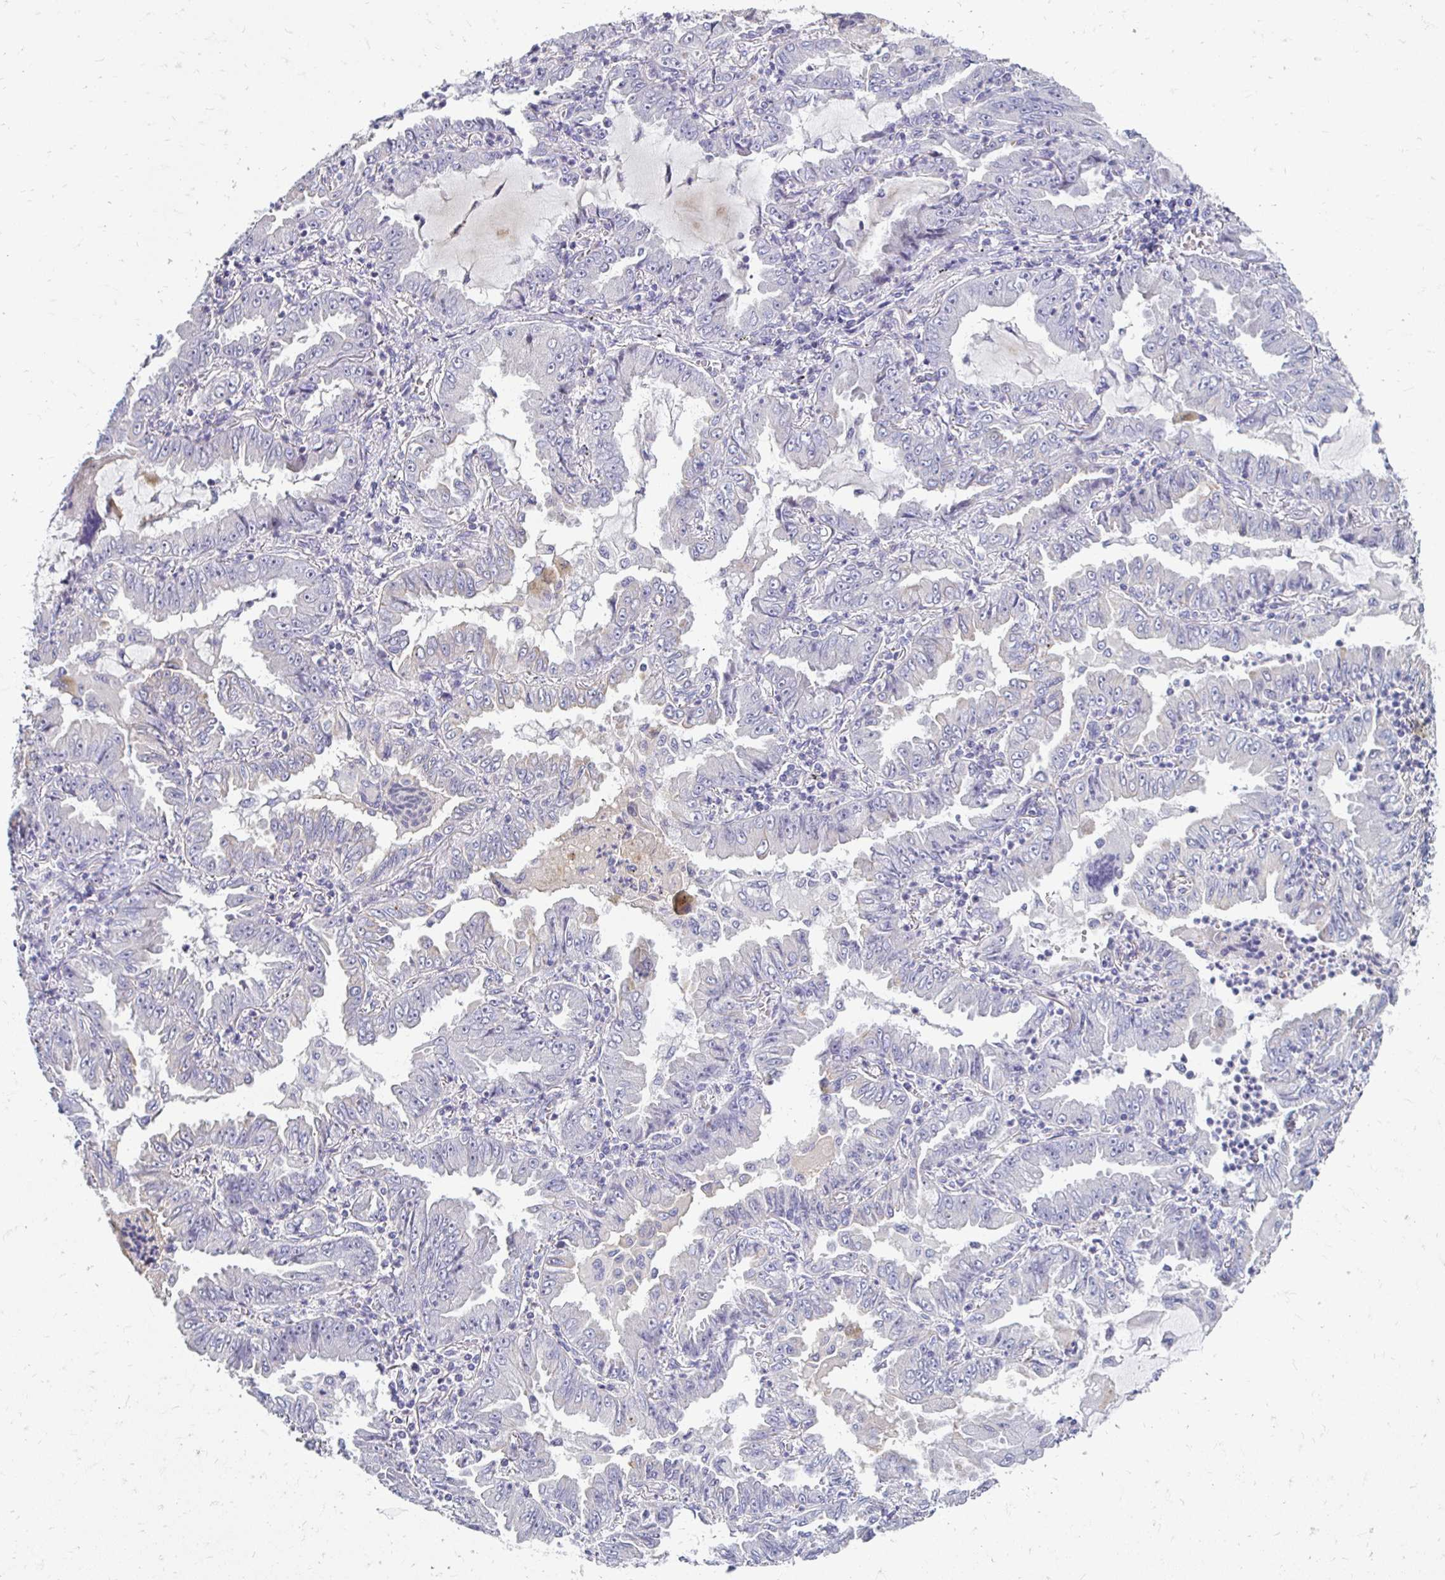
{"staining": {"intensity": "negative", "quantity": "none", "location": "none"}, "tissue": "lung cancer", "cell_type": "Tumor cells", "image_type": "cancer", "snomed": [{"axis": "morphology", "description": "Adenocarcinoma, NOS"}, {"axis": "topography", "description": "Lung"}], "caption": "Tumor cells show no significant protein expression in lung cancer.", "gene": "AKAP6", "patient": {"sex": "female", "age": 52}}